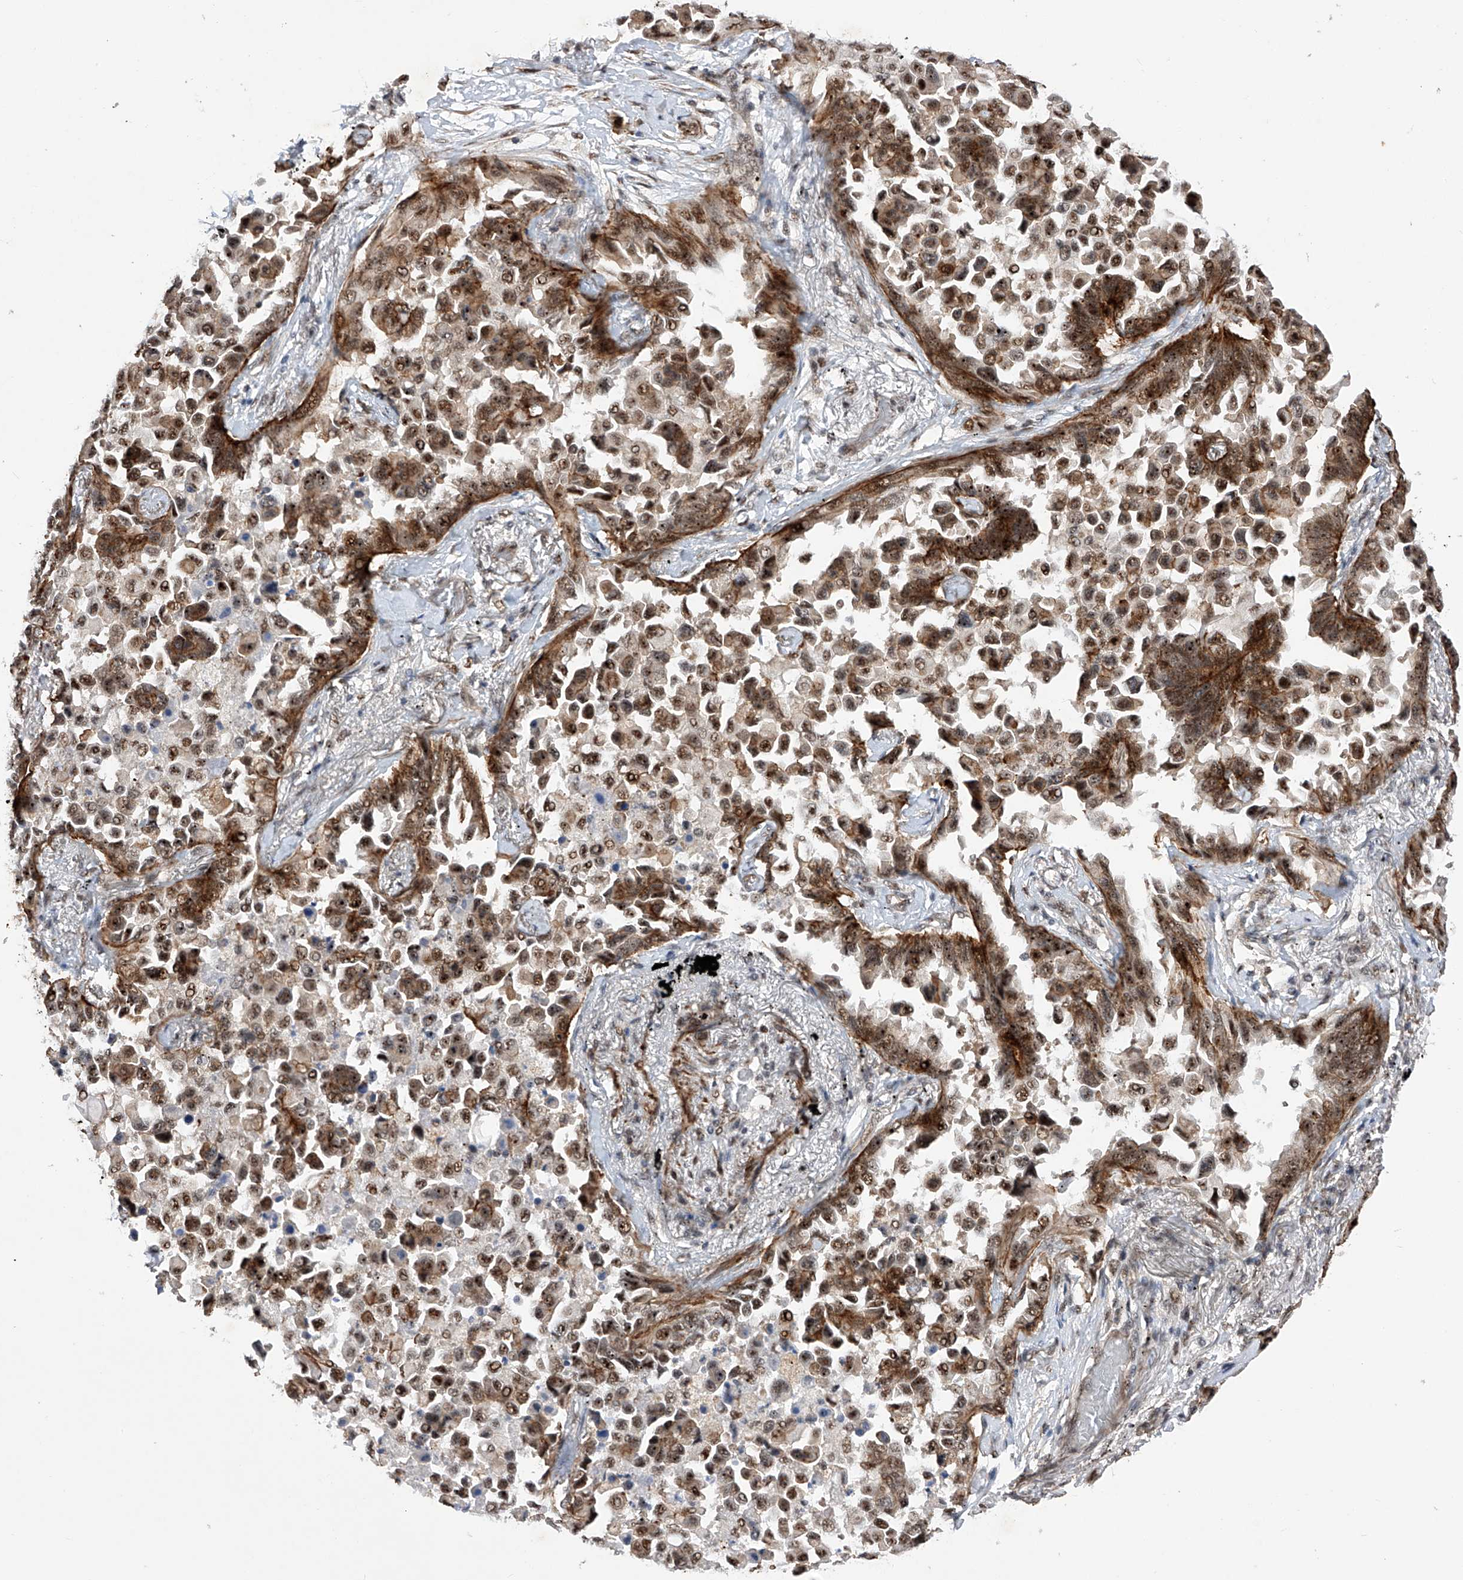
{"staining": {"intensity": "strong", "quantity": ">75%", "location": "cytoplasmic/membranous,nuclear"}, "tissue": "lung cancer", "cell_type": "Tumor cells", "image_type": "cancer", "snomed": [{"axis": "morphology", "description": "Adenocarcinoma, NOS"}, {"axis": "topography", "description": "Lung"}], "caption": "Tumor cells show high levels of strong cytoplasmic/membranous and nuclear positivity in about >75% of cells in human adenocarcinoma (lung). (Brightfield microscopy of DAB IHC at high magnification).", "gene": "NFATC4", "patient": {"sex": "female", "age": 67}}